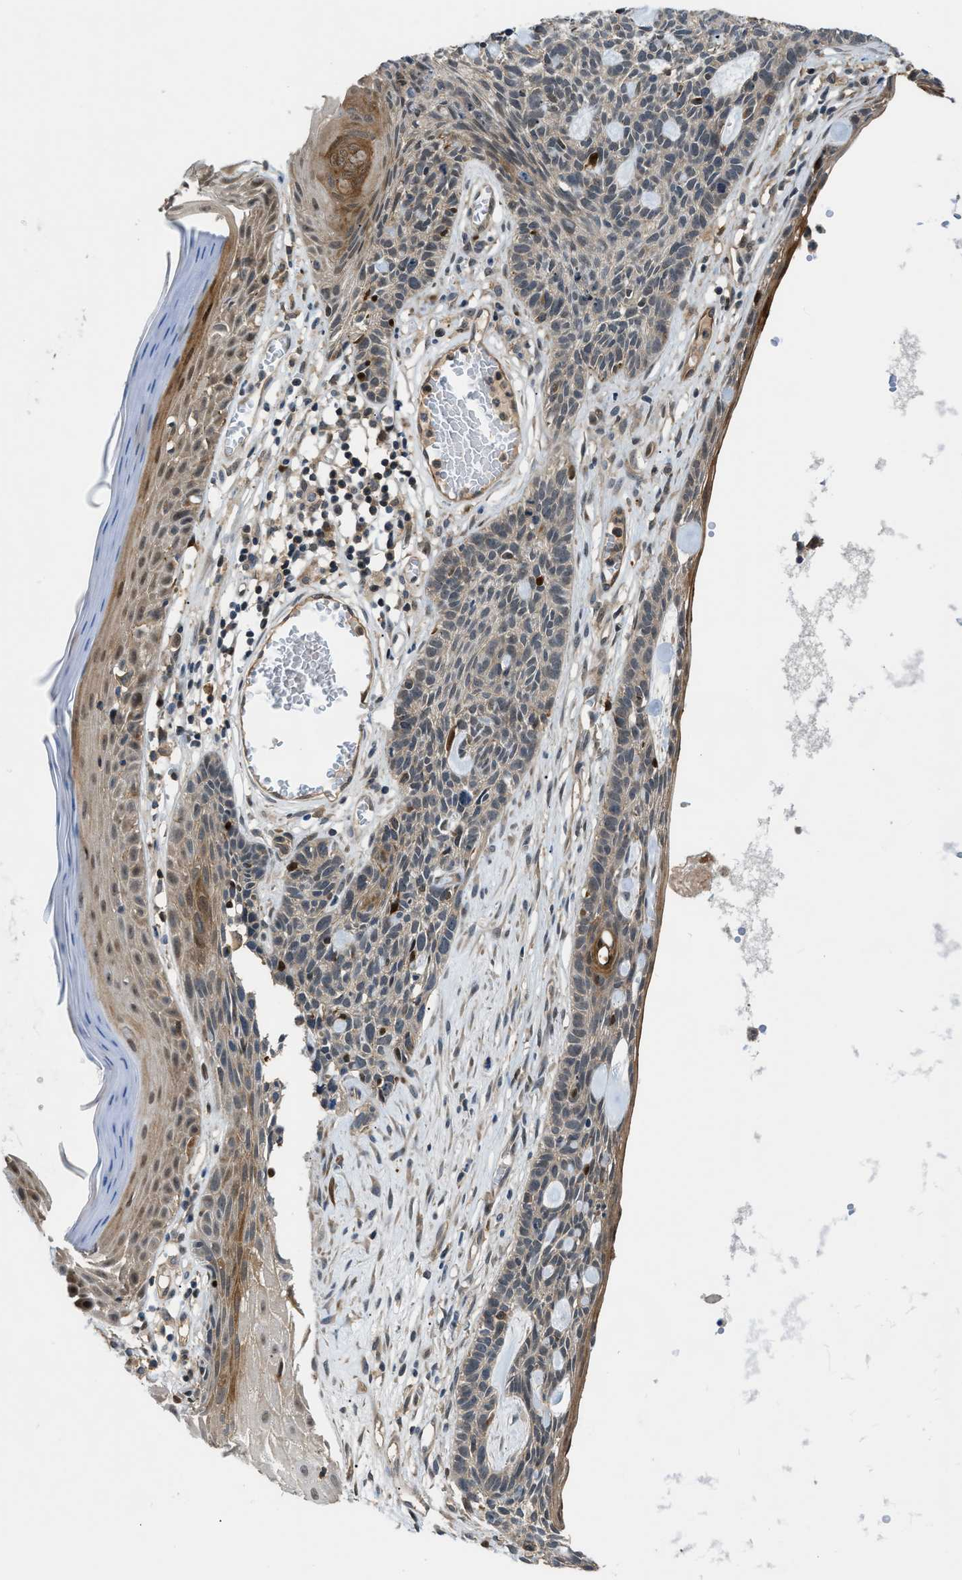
{"staining": {"intensity": "negative", "quantity": "none", "location": "none"}, "tissue": "skin cancer", "cell_type": "Tumor cells", "image_type": "cancer", "snomed": [{"axis": "morphology", "description": "Basal cell carcinoma"}, {"axis": "topography", "description": "Skin"}], "caption": "This is a micrograph of immunohistochemistry staining of basal cell carcinoma (skin), which shows no expression in tumor cells.", "gene": "TRAK2", "patient": {"sex": "male", "age": 67}}